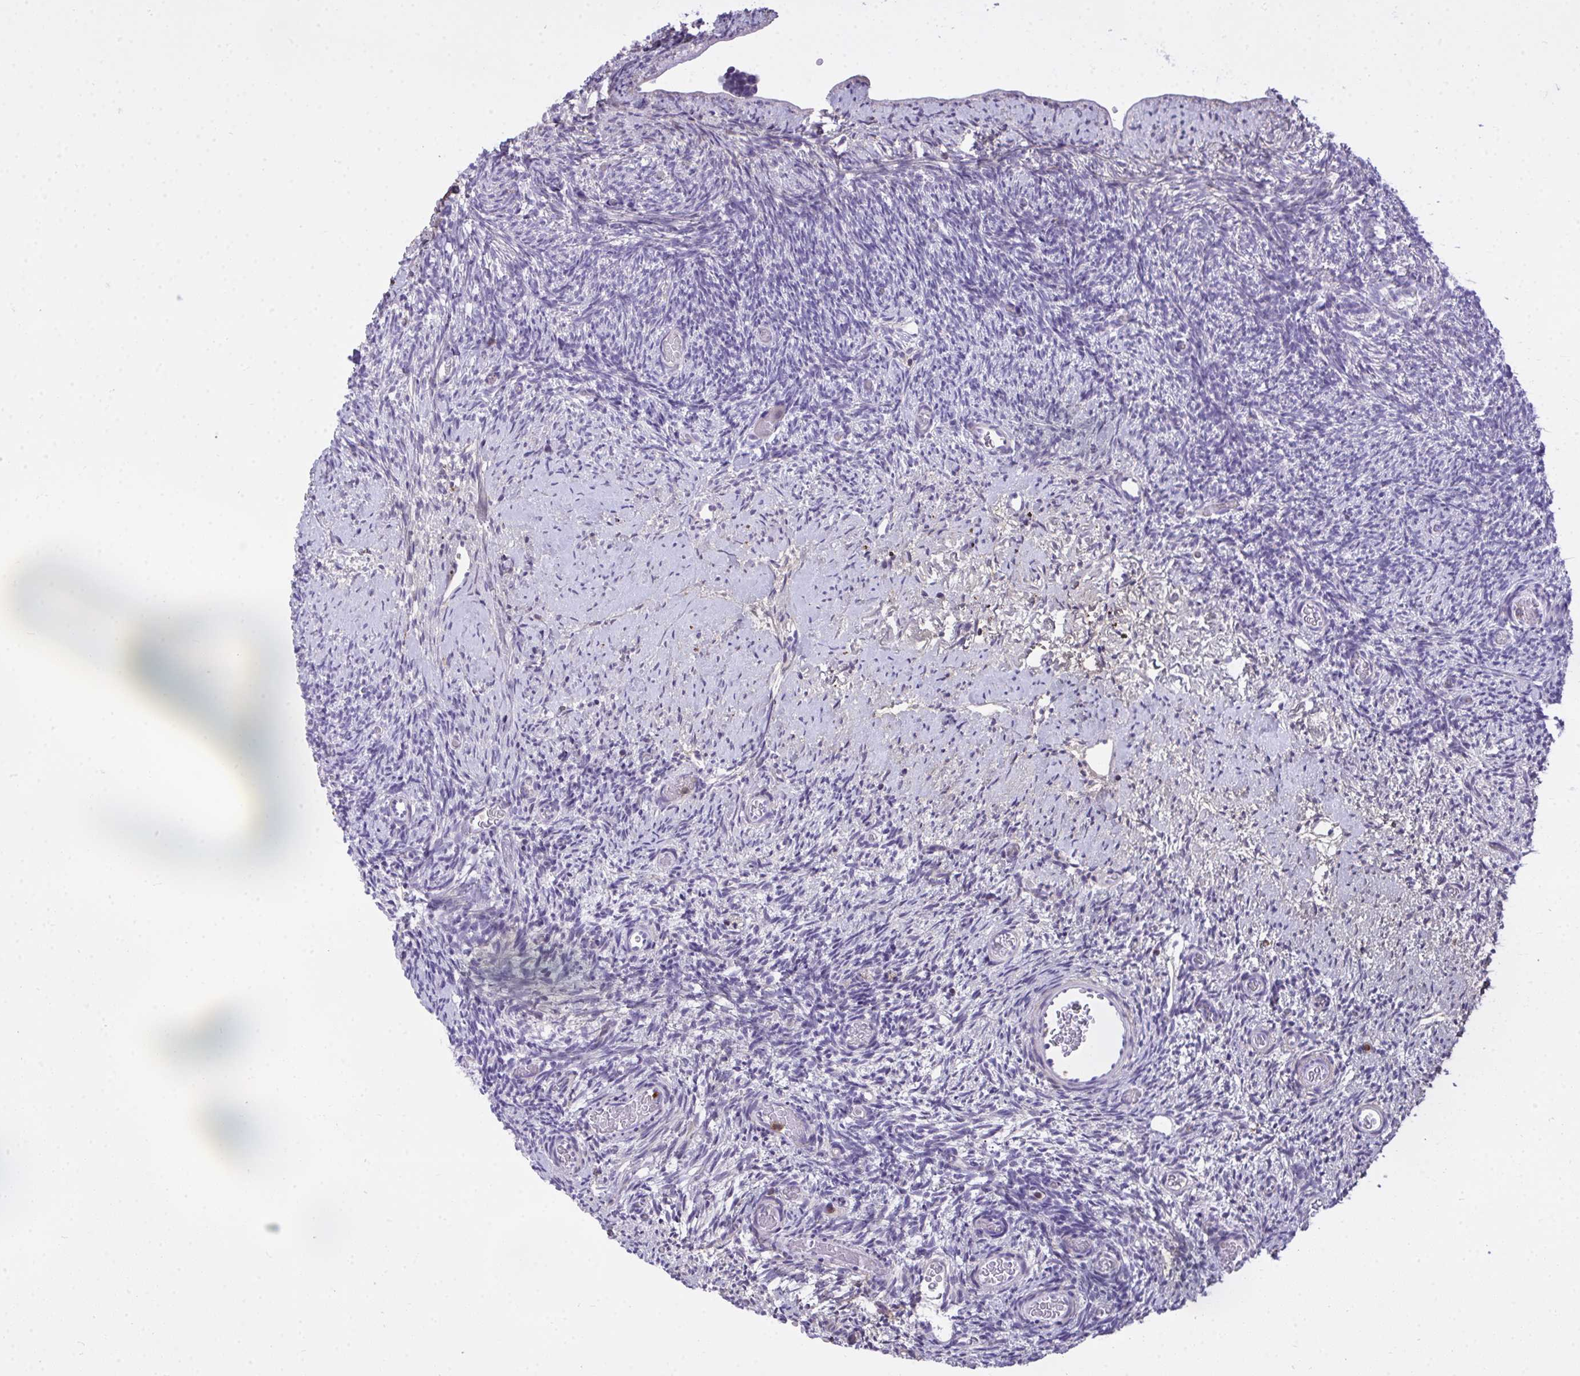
{"staining": {"intensity": "negative", "quantity": "none", "location": "none"}, "tissue": "ovary", "cell_type": "Ovarian stroma cells", "image_type": "normal", "snomed": [{"axis": "morphology", "description": "Normal tissue, NOS"}, {"axis": "topography", "description": "Ovary"}], "caption": "An IHC histopathology image of benign ovary is shown. There is no staining in ovarian stroma cells of ovary. (DAB (3,3'-diaminobenzidine) IHC, high magnification).", "gene": "AP5M1", "patient": {"sex": "female", "age": 39}}